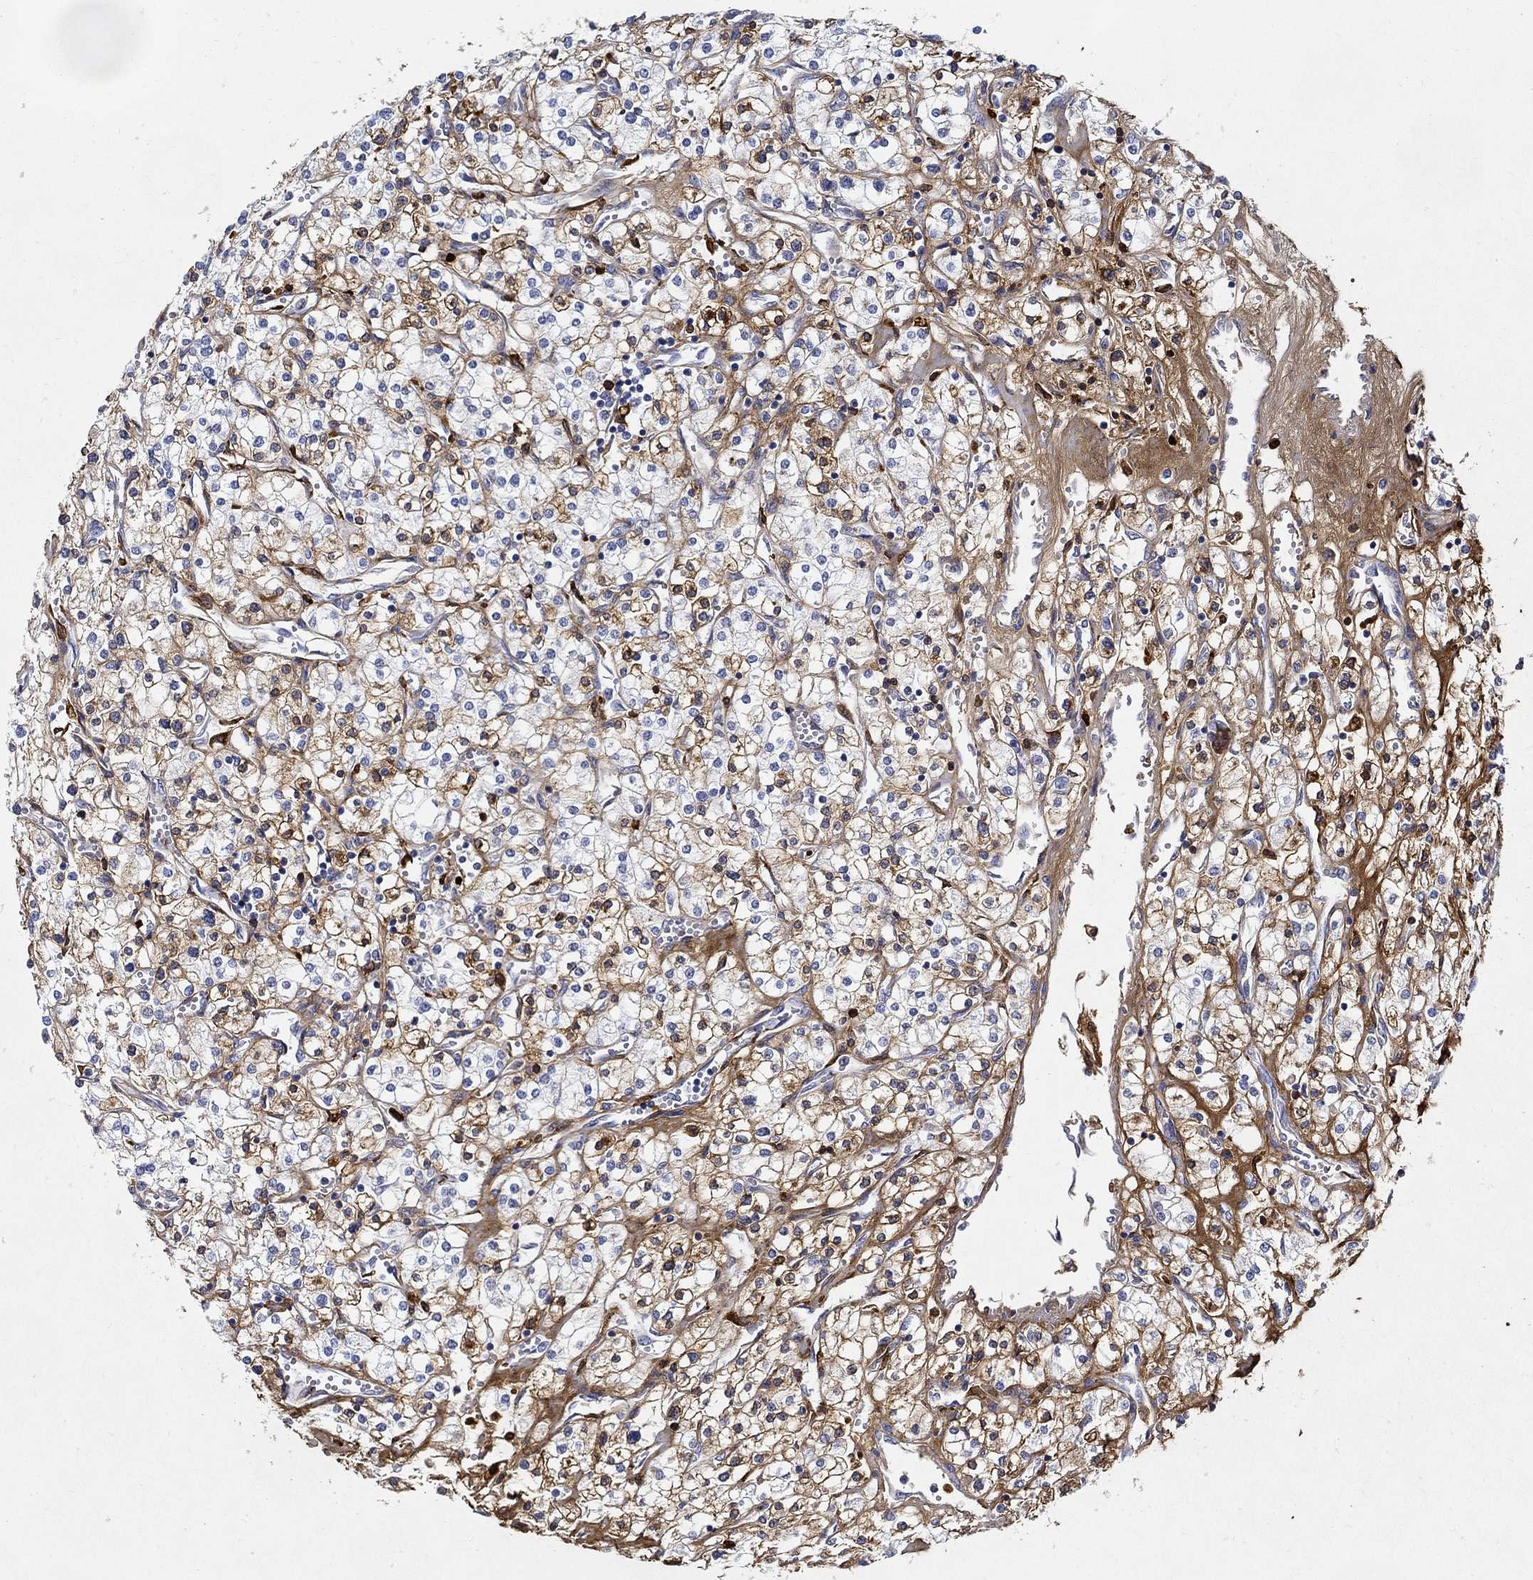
{"staining": {"intensity": "strong", "quantity": "<25%", "location": "nuclear"}, "tissue": "renal cancer", "cell_type": "Tumor cells", "image_type": "cancer", "snomed": [{"axis": "morphology", "description": "Adenocarcinoma, NOS"}, {"axis": "topography", "description": "Kidney"}], "caption": "Protein staining reveals strong nuclear positivity in approximately <25% of tumor cells in renal adenocarcinoma.", "gene": "TGFBI", "patient": {"sex": "male", "age": 80}}